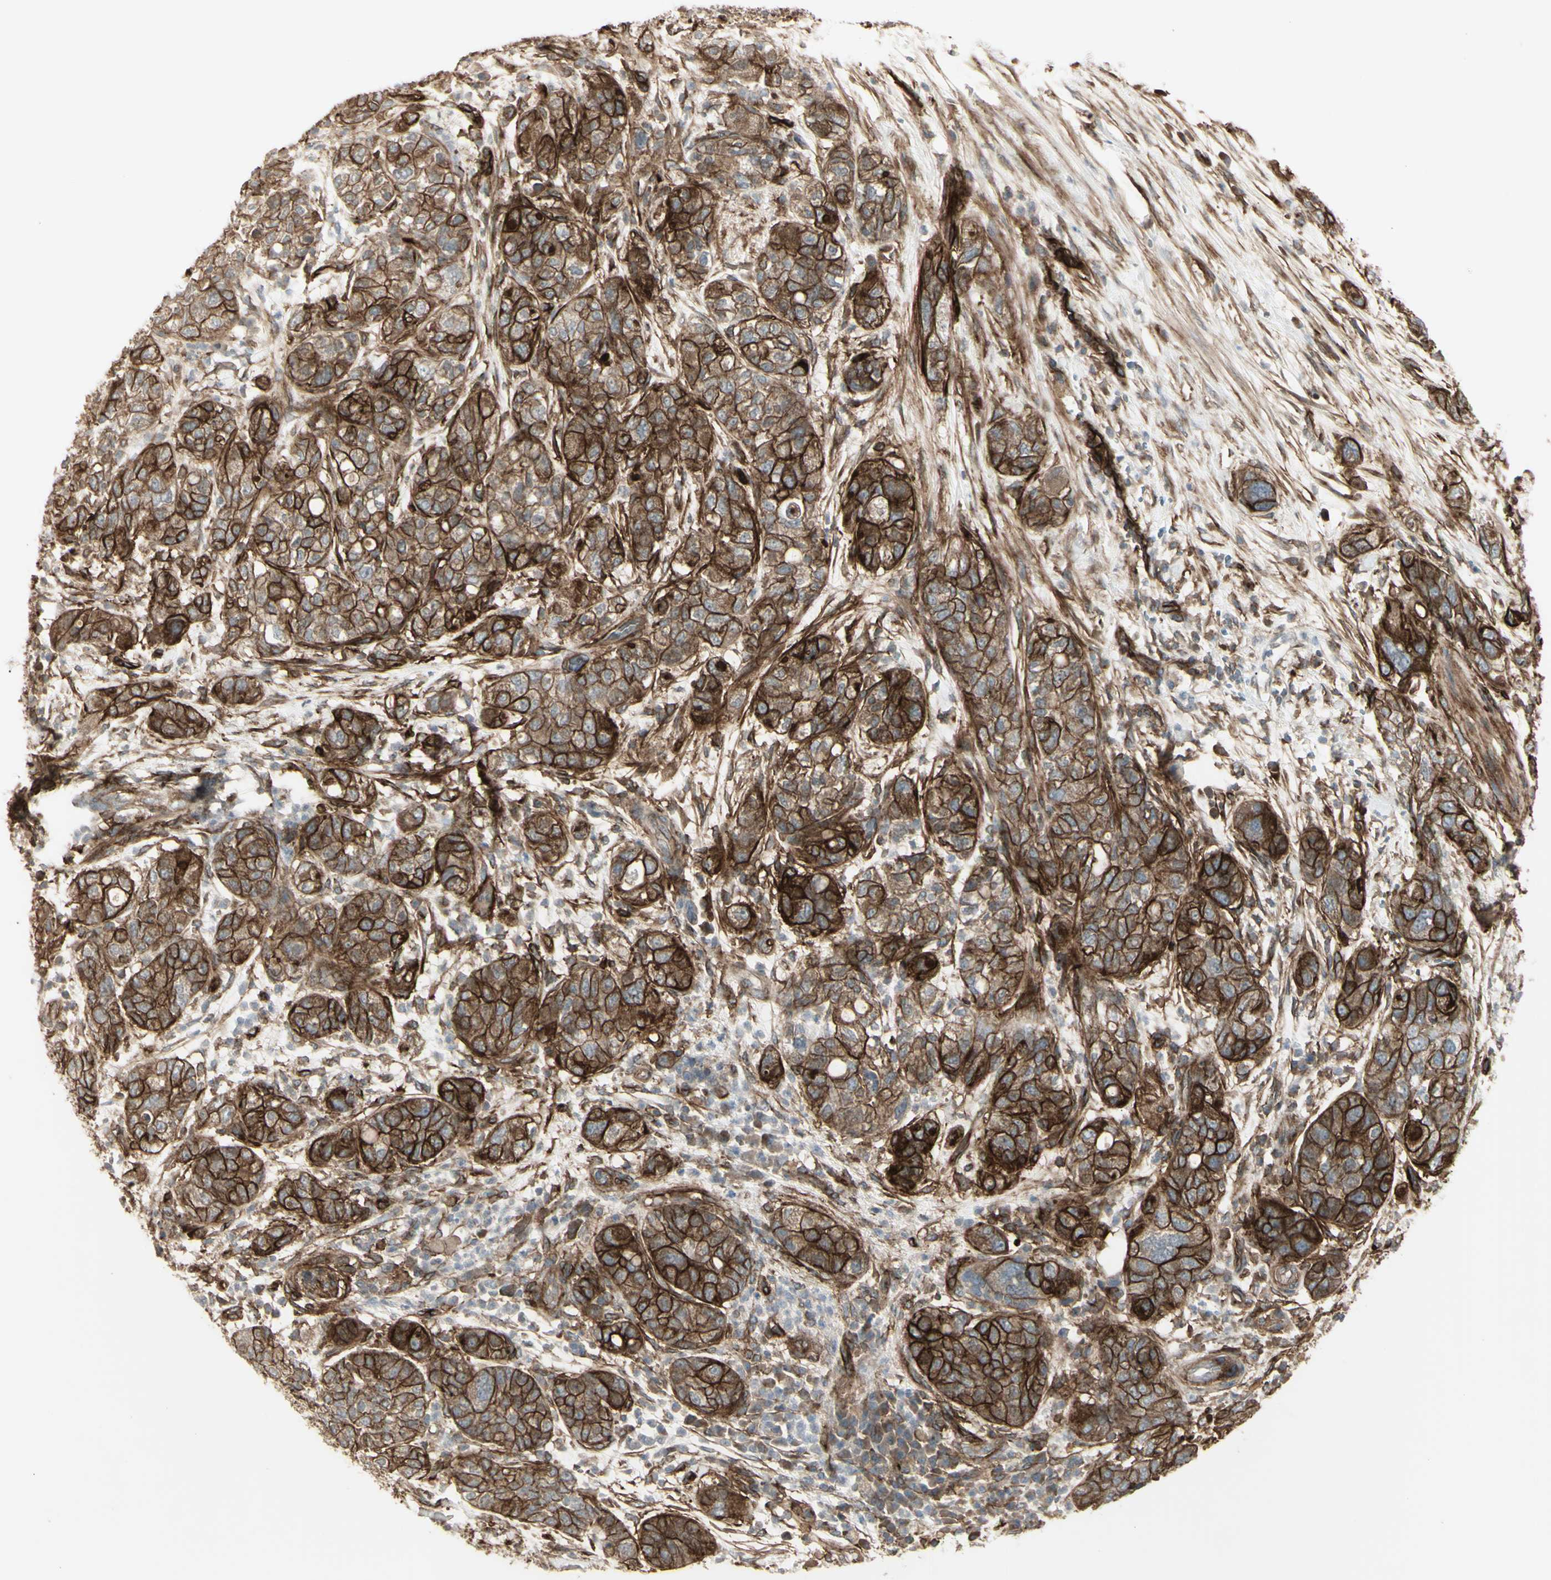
{"staining": {"intensity": "strong", "quantity": ">75%", "location": "cytoplasmic/membranous"}, "tissue": "pancreatic cancer", "cell_type": "Tumor cells", "image_type": "cancer", "snomed": [{"axis": "morphology", "description": "Adenocarcinoma, NOS"}, {"axis": "topography", "description": "Pancreas"}], "caption": "Pancreatic cancer (adenocarcinoma) stained with a protein marker reveals strong staining in tumor cells.", "gene": "CD276", "patient": {"sex": "female", "age": 78}}